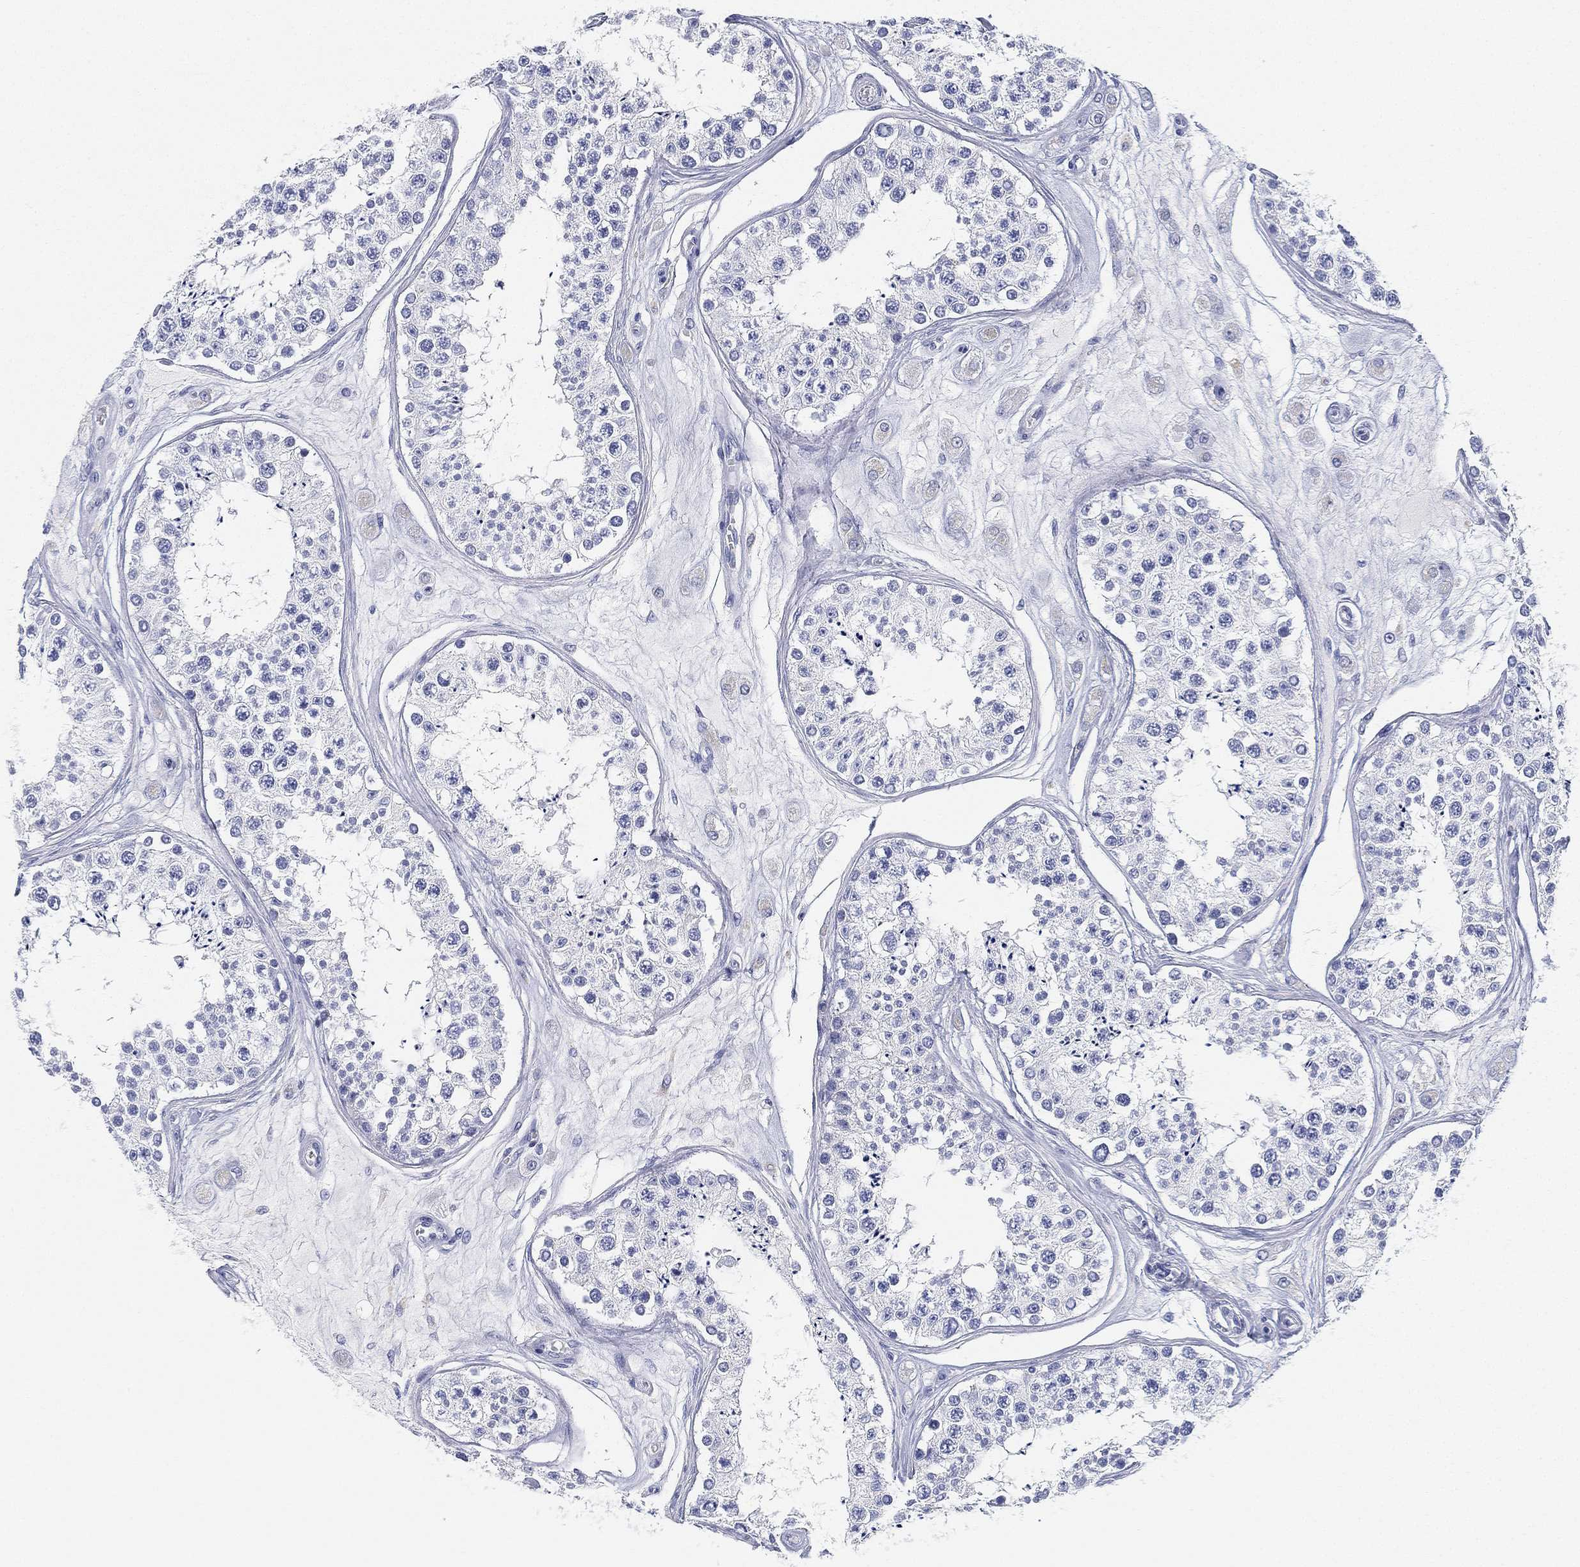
{"staining": {"intensity": "negative", "quantity": "none", "location": "none"}, "tissue": "testis", "cell_type": "Cells in seminiferous ducts", "image_type": "normal", "snomed": [{"axis": "morphology", "description": "Normal tissue, NOS"}, {"axis": "topography", "description": "Testis"}], "caption": "High magnification brightfield microscopy of benign testis stained with DAB (brown) and counterstained with hematoxylin (blue): cells in seminiferous ducts show no significant expression. (DAB (3,3'-diaminobenzidine) IHC visualized using brightfield microscopy, high magnification).", "gene": "GPR61", "patient": {"sex": "male", "age": 25}}